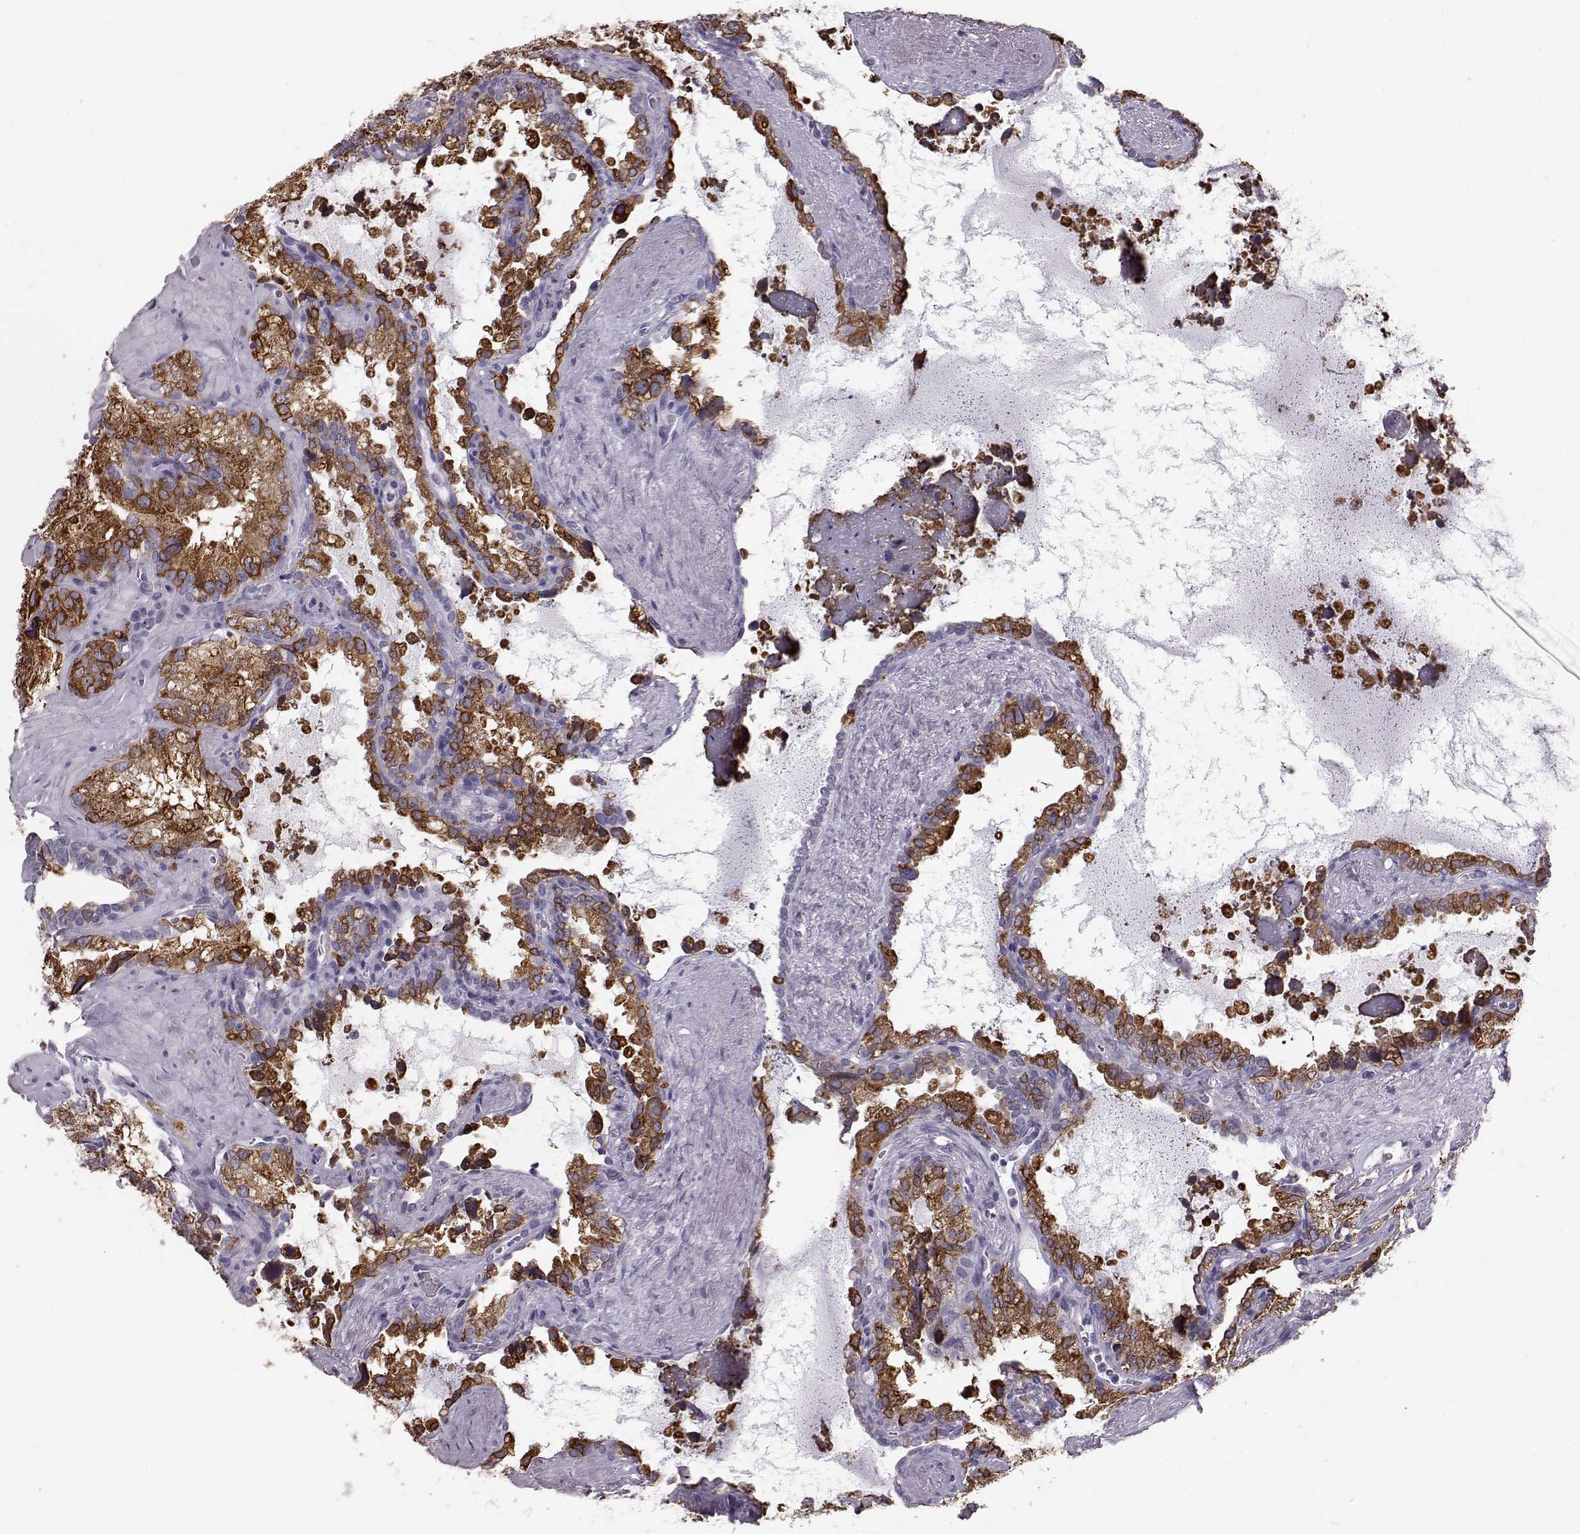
{"staining": {"intensity": "strong", "quantity": ">75%", "location": "cytoplasmic/membranous"}, "tissue": "seminal vesicle", "cell_type": "Glandular cells", "image_type": "normal", "snomed": [{"axis": "morphology", "description": "Normal tissue, NOS"}, {"axis": "topography", "description": "Seminal veicle"}], "caption": "A micrograph of seminal vesicle stained for a protein shows strong cytoplasmic/membranous brown staining in glandular cells.", "gene": "ELOVL5", "patient": {"sex": "male", "age": 71}}